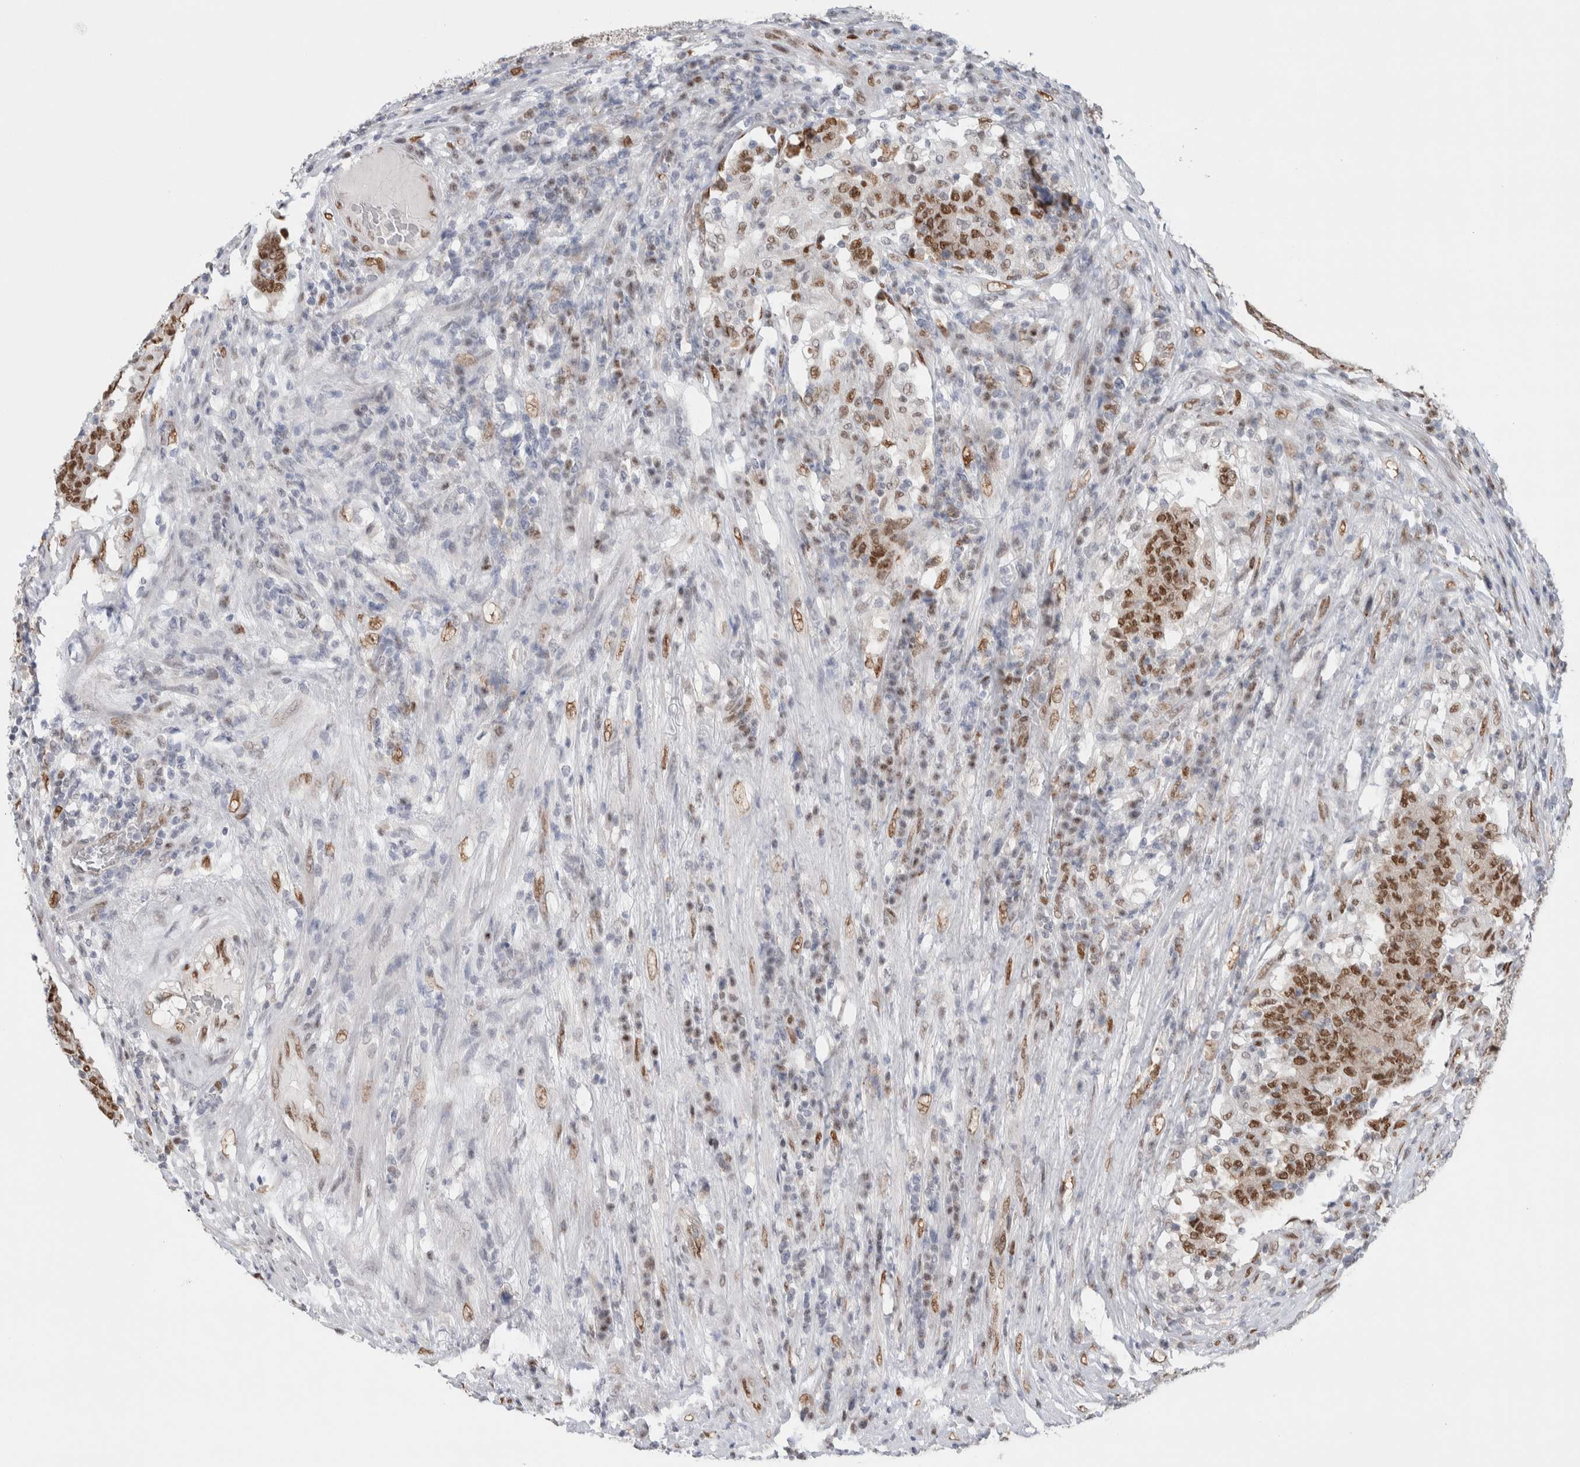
{"staining": {"intensity": "moderate", "quantity": ">75%", "location": "nuclear"}, "tissue": "colorectal cancer", "cell_type": "Tumor cells", "image_type": "cancer", "snomed": [{"axis": "morphology", "description": "Normal tissue, NOS"}, {"axis": "morphology", "description": "Adenocarcinoma, NOS"}, {"axis": "topography", "description": "Colon"}], "caption": "About >75% of tumor cells in human colorectal cancer display moderate nuclear protein staining as visualized by brown immunohistochemical staining.", "gene": "PRMT1", "patient": {"sex": "female", "age": 75}}